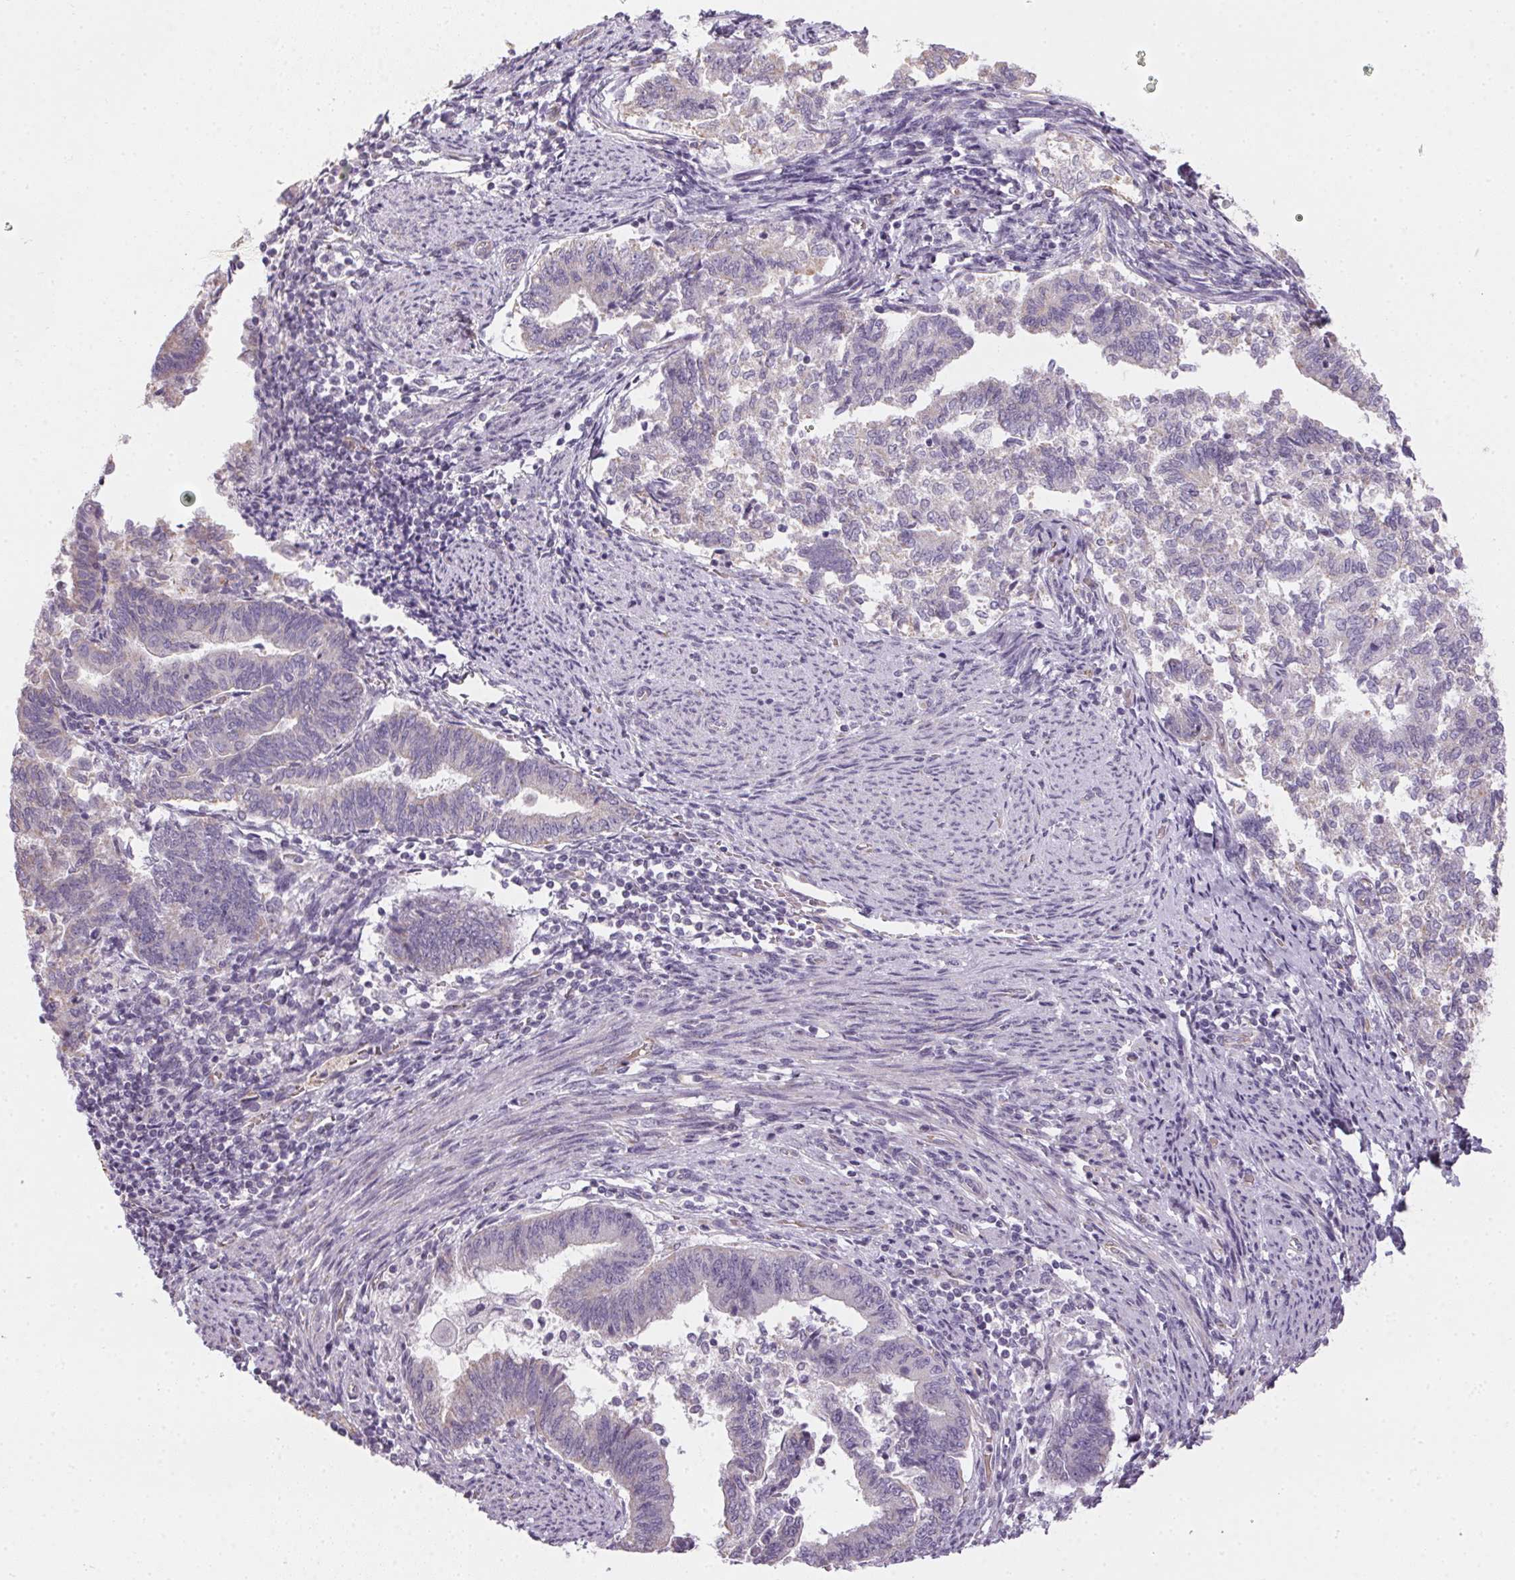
{"staining": {"intensity": "negative", "quantity": "none", "location": "none"}, "tissue": "endometrial cancer", "cell_type": "Tumor cells", "image_type": "cancer", "snomed": [{"axis": "morphology", "description": "Adenocarcinoma, NOS"}, {"axis": "topography", "description": "Endometrium"}], "caption": "The histopathology image exhibits no significant staining in tumor cells of endometrial cancer.", "gene": "SMYD1", "patient": {"sex": "female", "age": 65}}